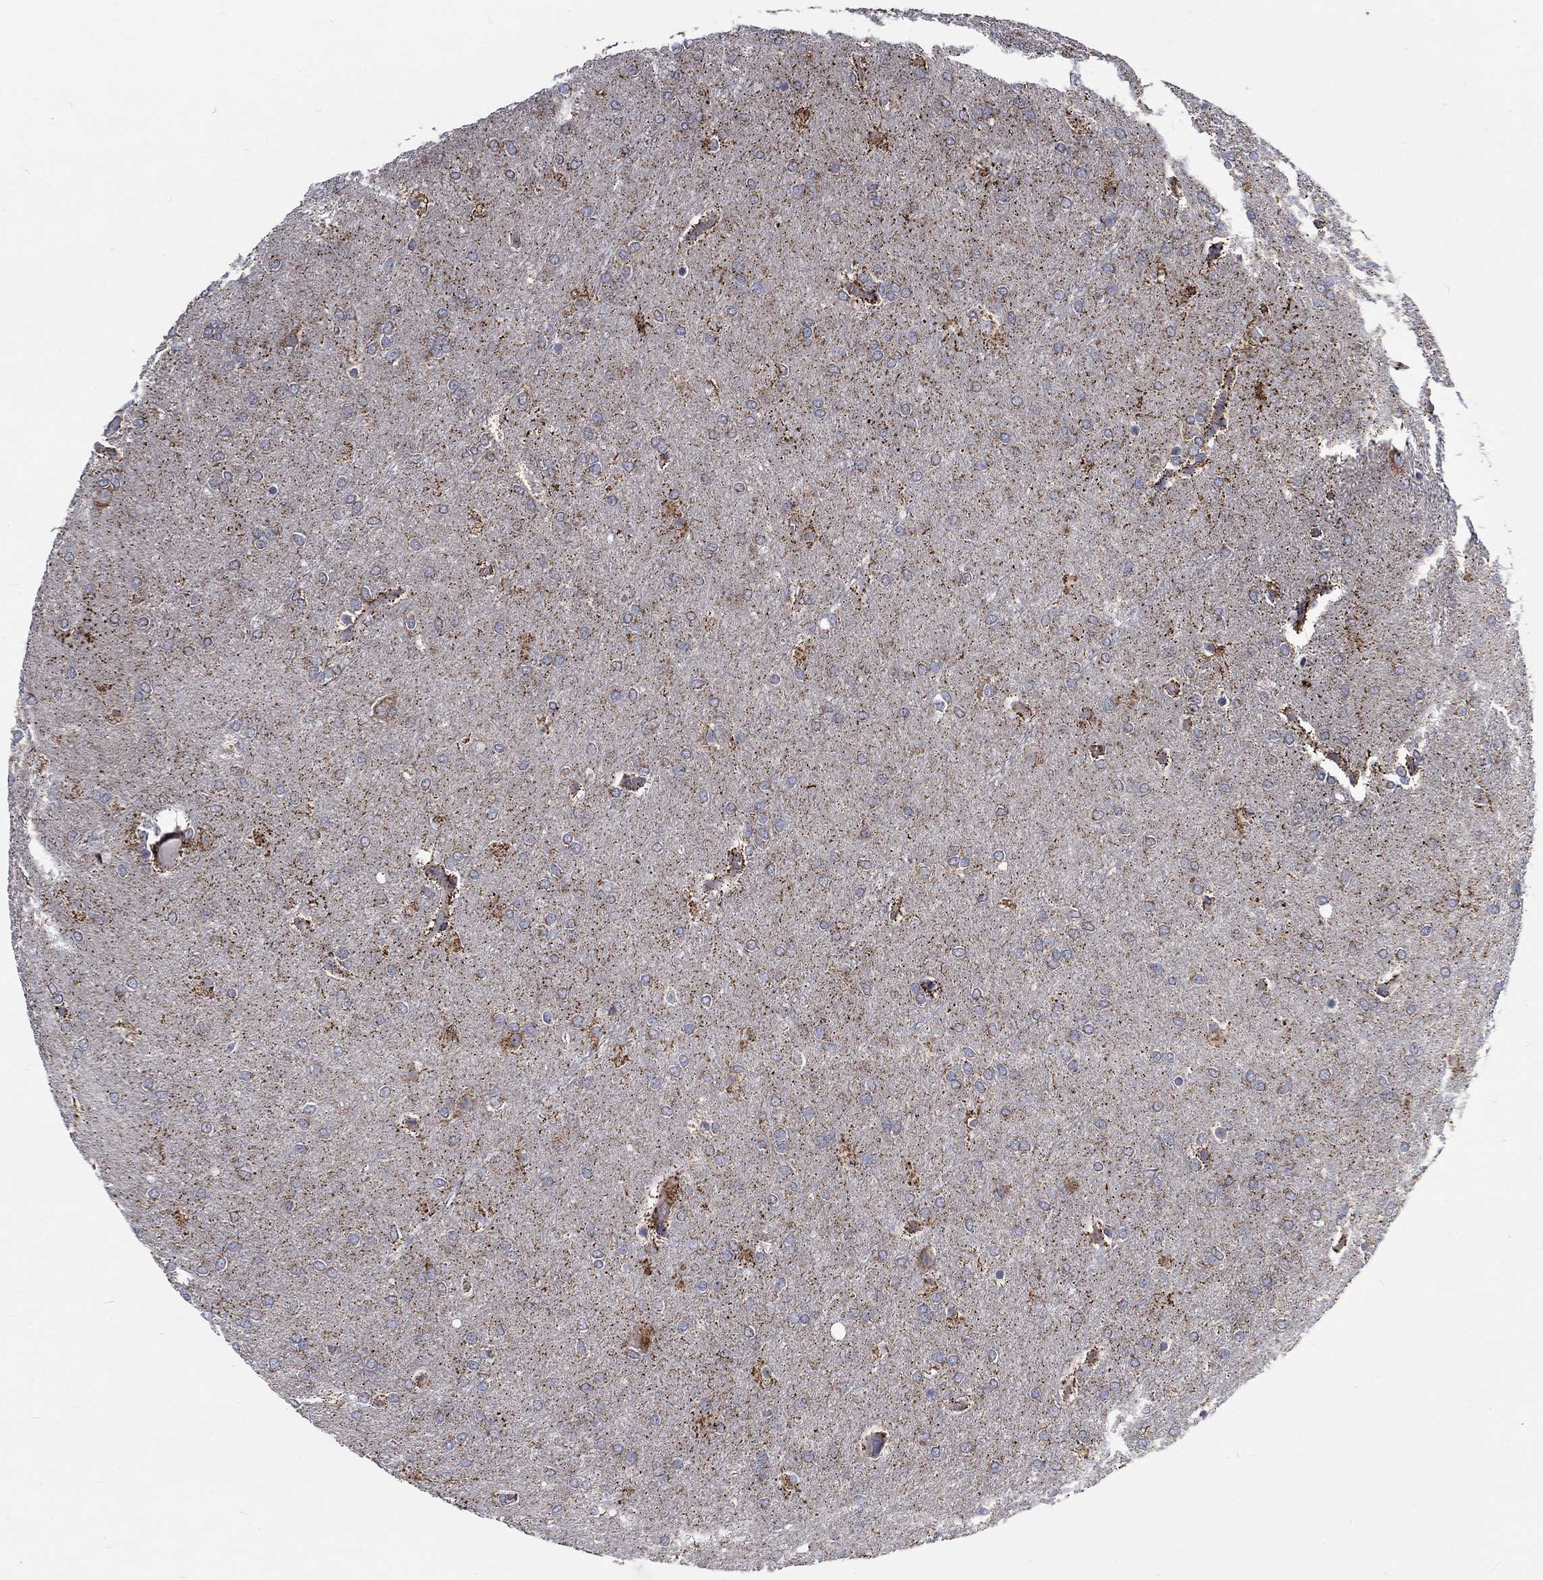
{"staining": {"intensity": "moderate", "quantity": "<25%", "location": "cytoplasmic/membranous"}, "tissue": "glioma", "cell_type": "Tumor cells", "image_type": "cancer", "snomed": [{"axis": "morphology", "description": "Glioma, malignant, High grade"}, {"axis": "topography", "description": "Brain"}], "caption": "Immunohistochemistry (IHC) of glioma displays low levels of moderate cytoplasmic/membranous positivity in about <25% of tumor cells.", "gene": "RPLP0", "patient": {"sex": "female", "age": 61}}